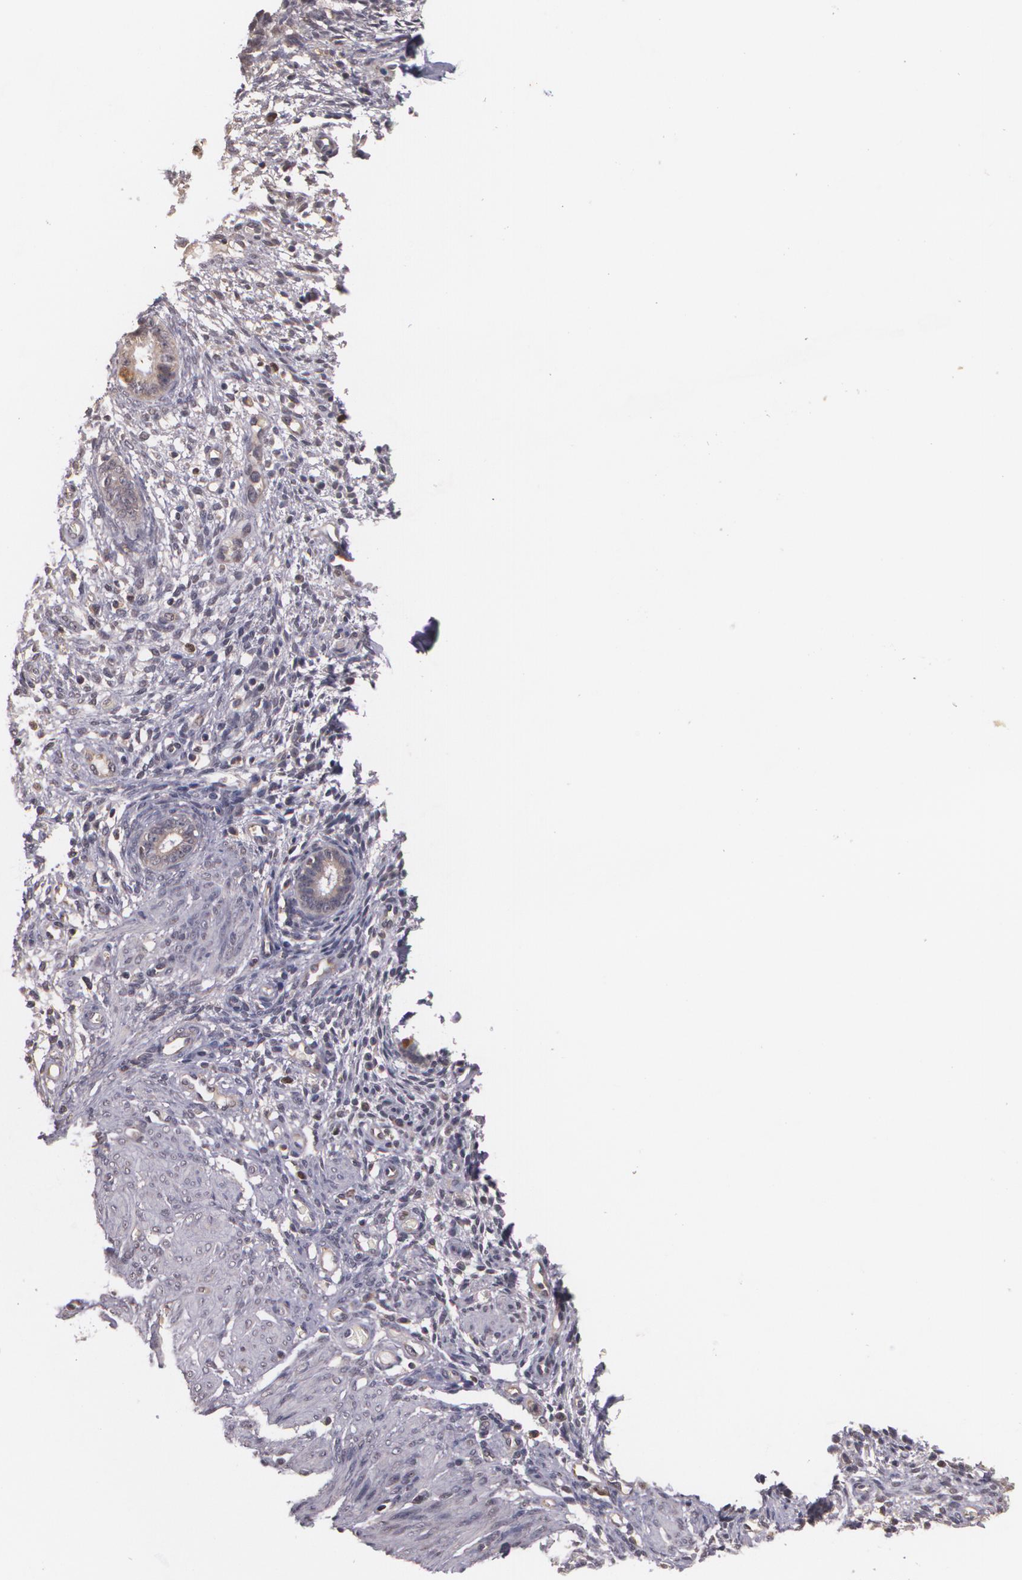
{"staining": {"intensity": "negative", "quantity": "none", "location": "none"}, "tissue": "endometrium", "cell_type": "Cells in endometrial stroma", "image_type": "normal", "snomed": [{"axis": "morphology", "description": "Normal tissue, NOS"}, {"axis": "topography", "description": "Endometrium"}], "caption": "A high-resolution photomicrograph shows immunohistochemistry (IHC) staining of normal endometrium, which demonstrates no significant positivity in cells in endometrial stroma.", "gene": "BRCA1", "patient": {"sex": "female", "age": 72}}